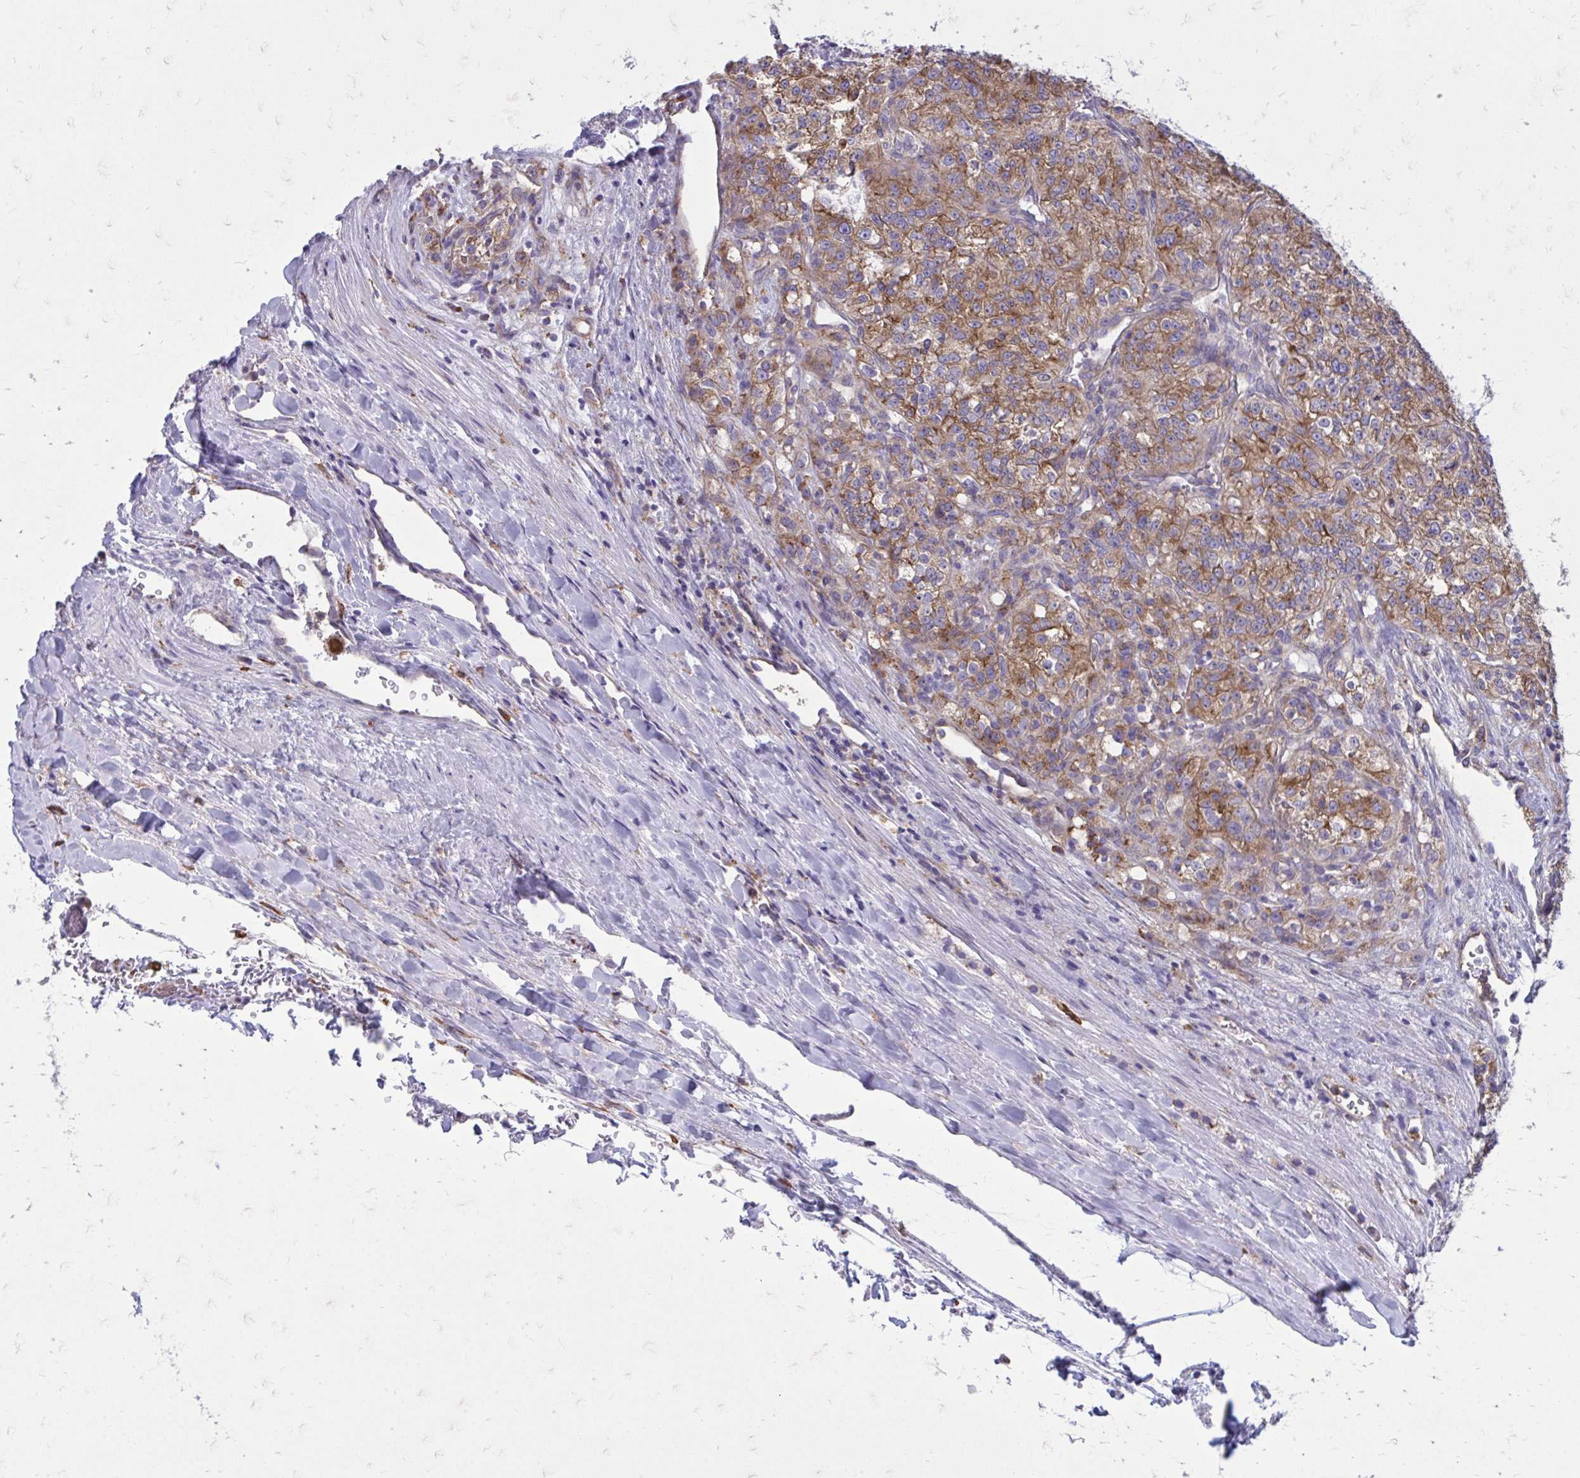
{"staining": {"intensity": "moderate", "quantity": ">75%", "location": "cytoplasmic/membranous"}, "tissue": "renal cancer", "cell_type": "Tumor cells", "image_type": "cancer", "snomed": [{"axis": "morphology", "description": "Adenocarcinoma, NOS"}, {"axis": "topography", "description": "Kidney"}], "caption": "Immunohistochemistry (IHC) of human renal cancer (adenocarcinoma) displays medium levels of moderate cytoplasmic/membranous expression in approximately >75% of tumor cells.", "gene": "CLTA", "patient": {"sex": "female", "age": 63}}